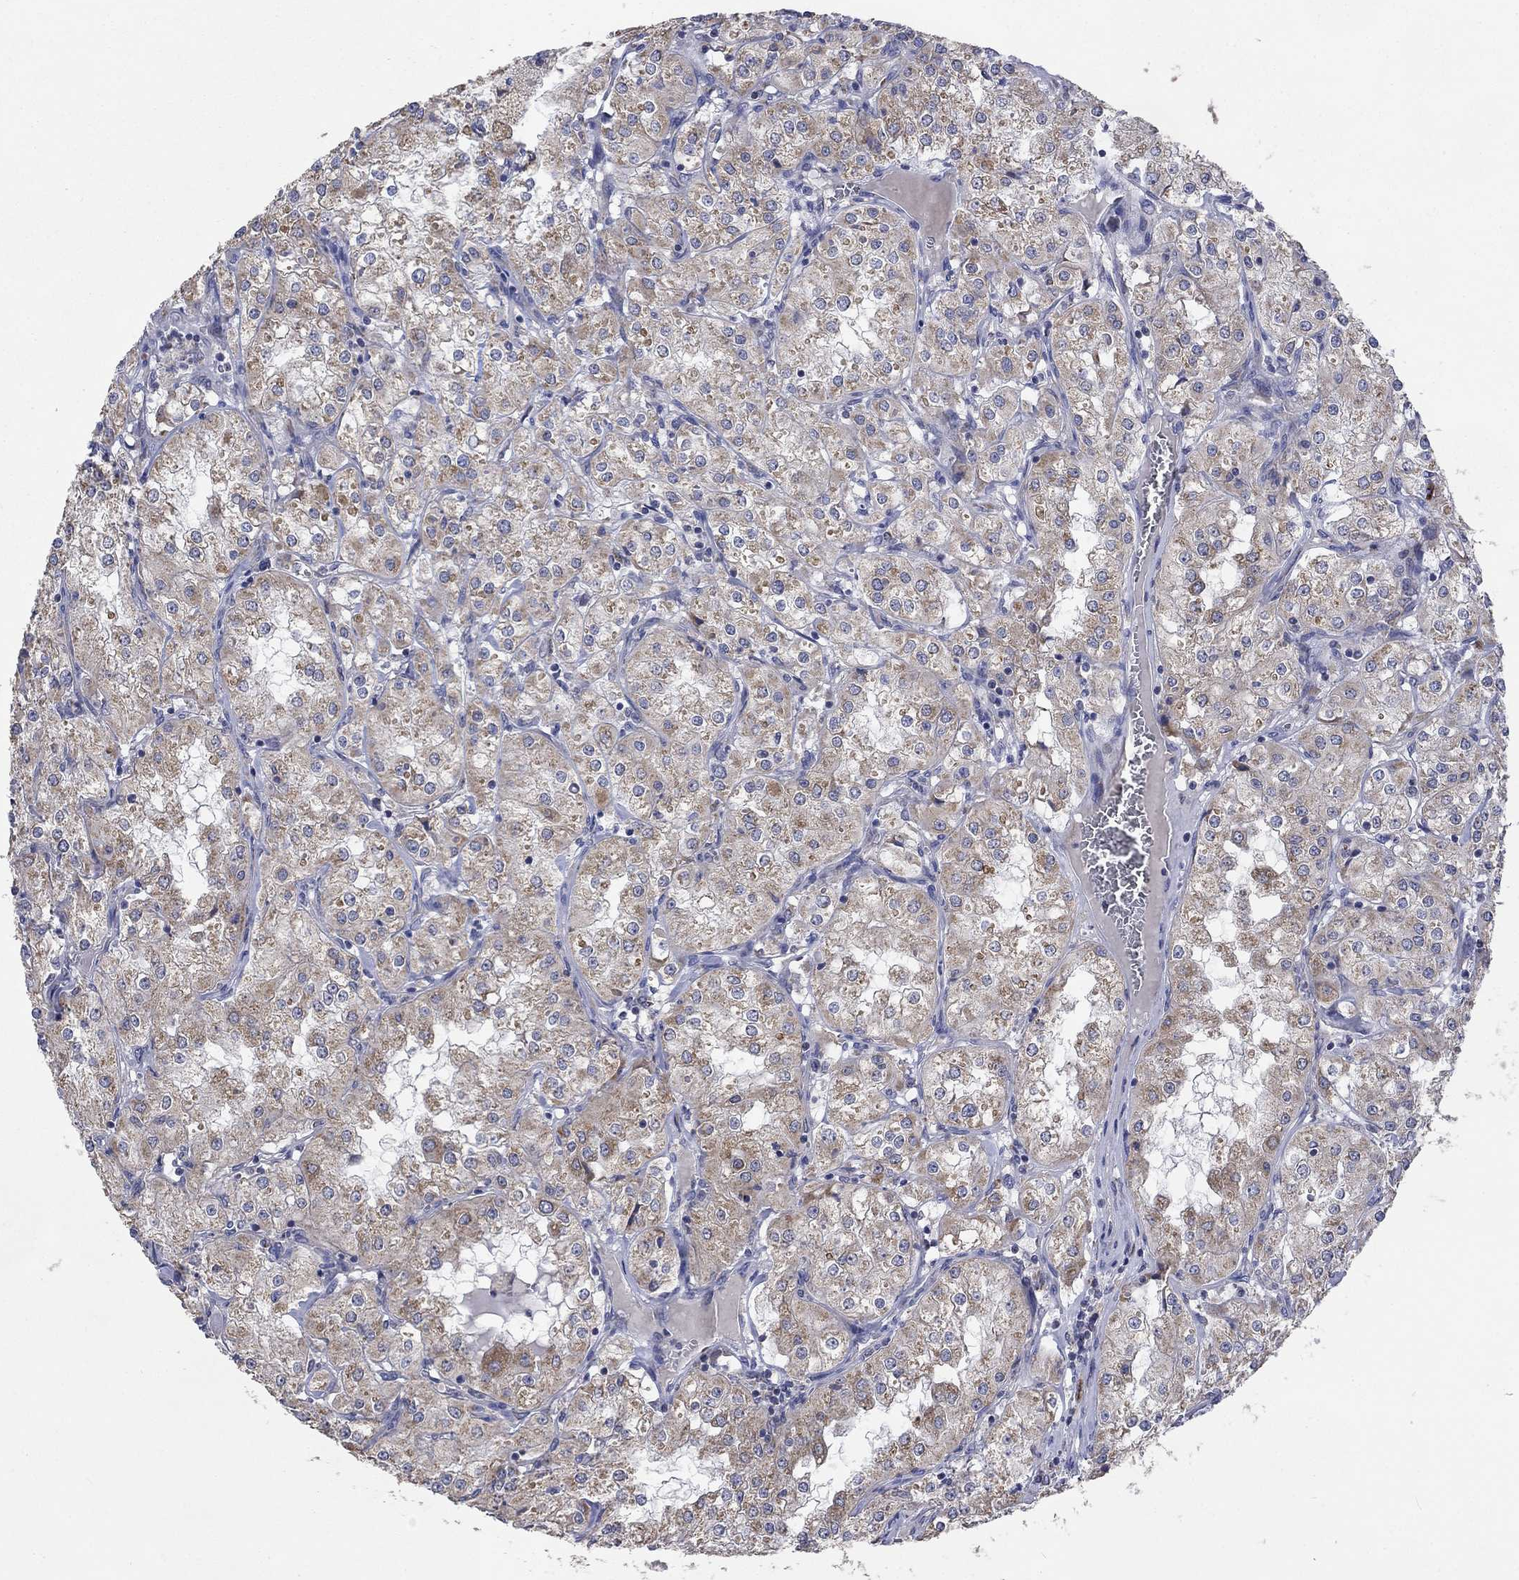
{"staining": {"intensity": "weak", "quantity": ">75%", "location": "cytoplasmic/membranous"}, "tissue": "renal cancer", "cell_type": "Tumor cells", "image_type": "cancer", "snomed": [{"axis": "morphology", "description": "Adenocarcinoma, NOS"}, {"axis": "topography", "description": "Kidney"}], "caption": "Renal cancer tissue displays weak cytoplasmic/membranous staining in approximately >75% of tumor cells", "gene": "UGT8", "patient": {"sex": "male", "age": 77}}